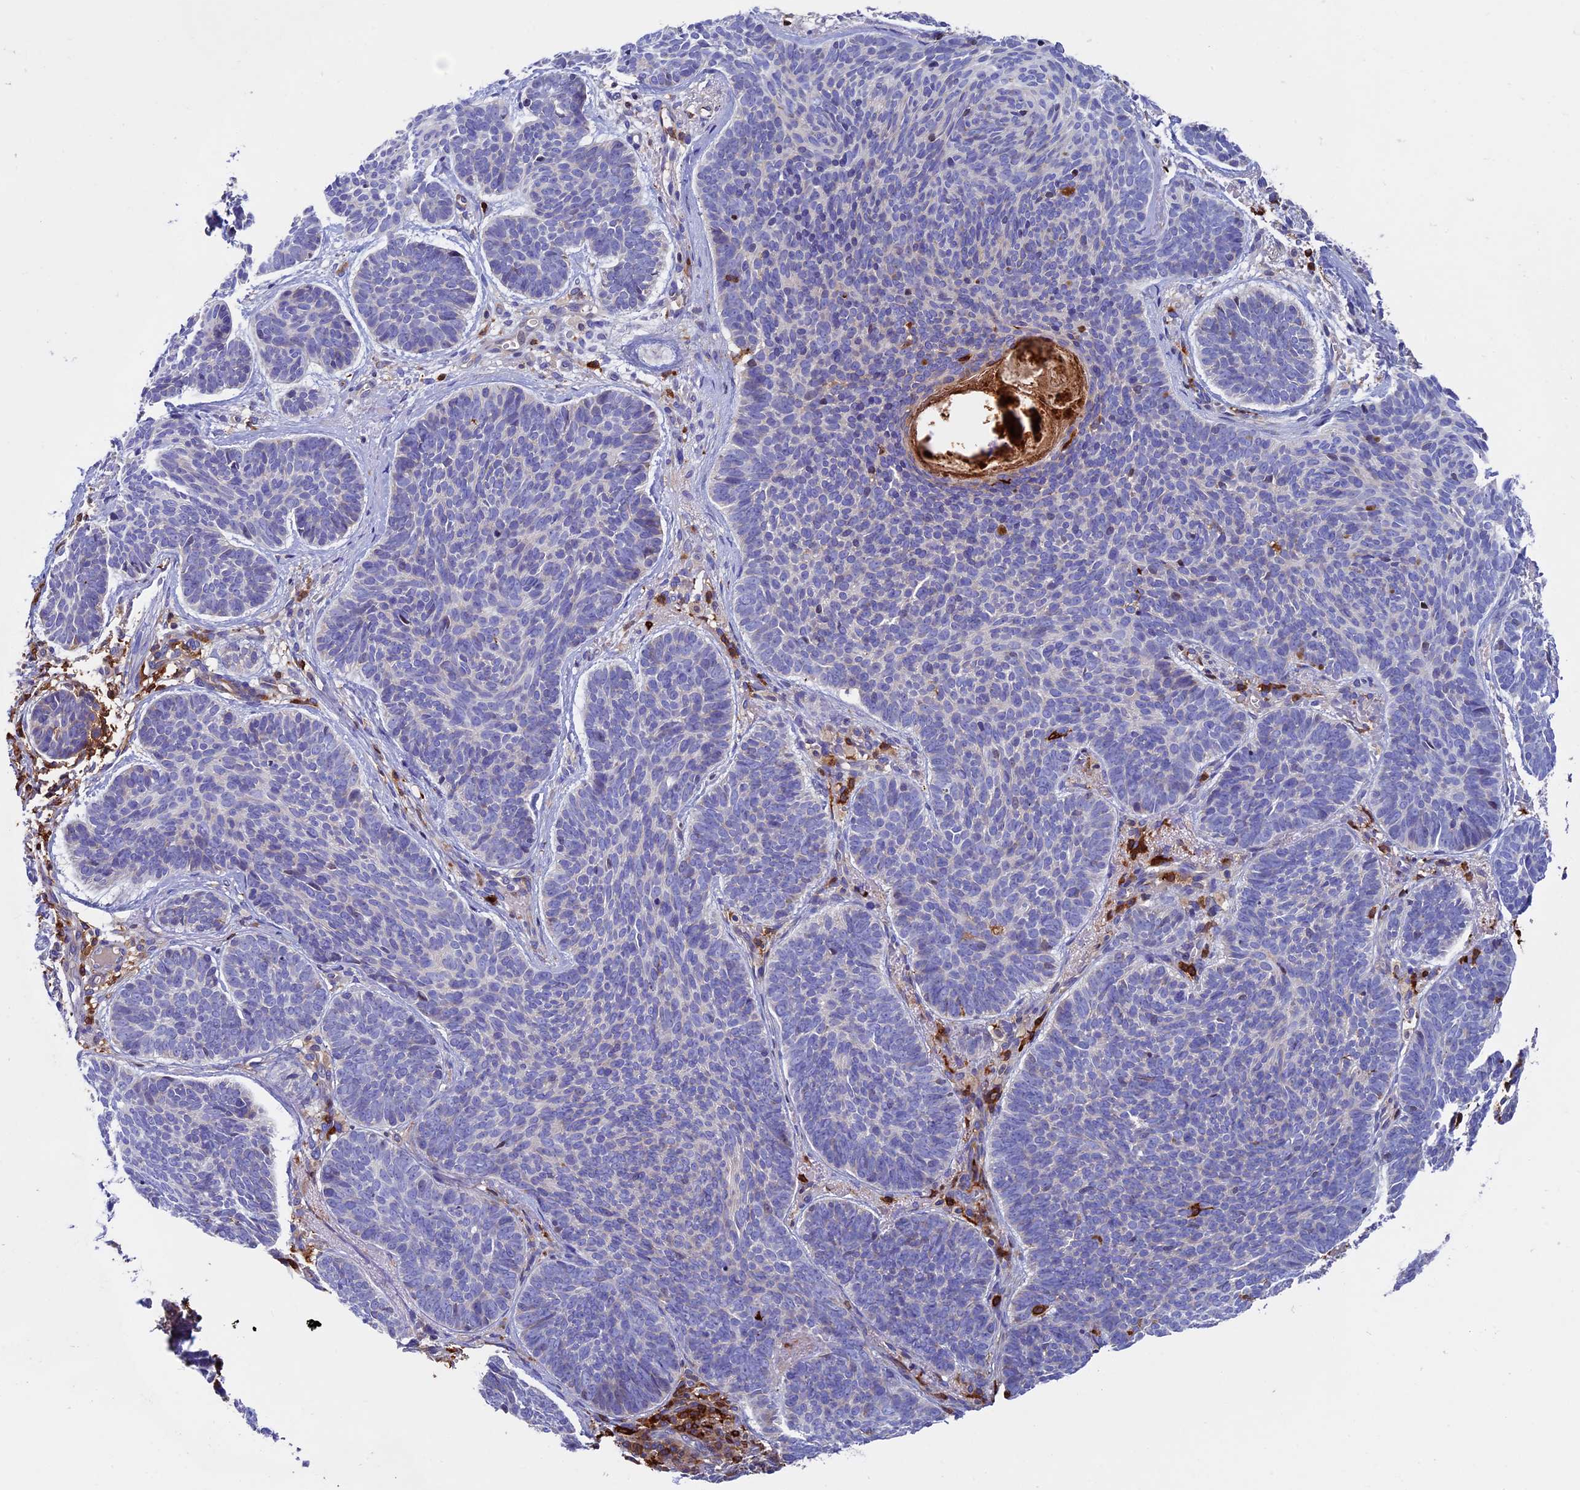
{"staining": {"intensity": "negative", "quantity": "none", "location": "none"}, "tissue": "skin cancer", "cell_type": "Tumor cells", "image_type": "cancer", "snomed": [{"axis": "morphology", "description": "Basal cell carcinoma"}, {"axis": "topography", "description": "Skin"}], "caption": "There is no significant positivity in tumor cells of skin cancer.", "gene": "ADAT1", "patient": {"sex": "female", "age": 74}}